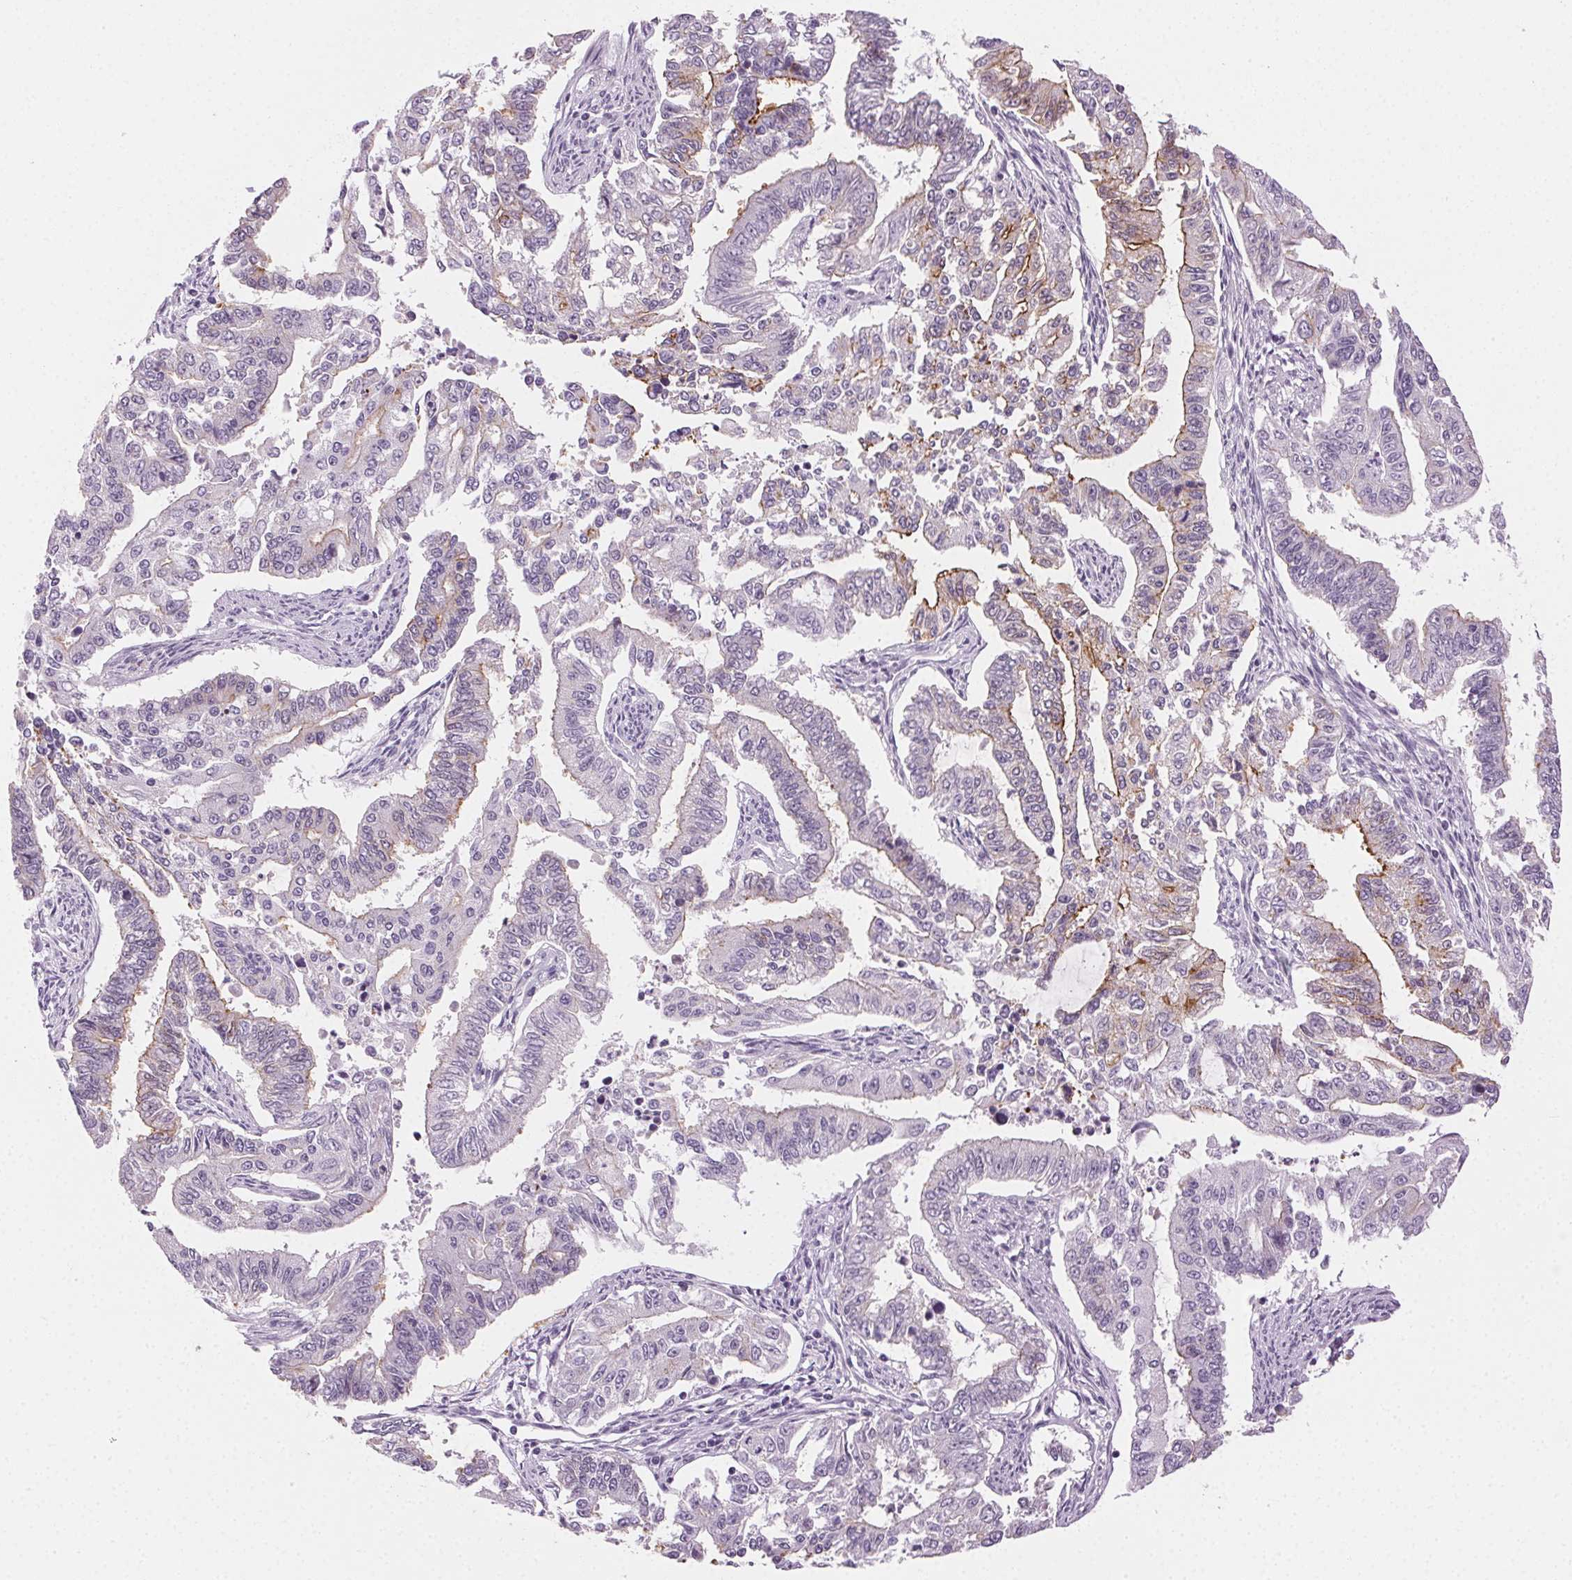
{"staining": {"intensity": "moderate", "quantity": "<25%", "location": "cytoplasmic/membranous"}, "tissue": "endometrial cancer", "cell_type": "Tumor cells", "image_type": "cancer", "snomed": [{"axis": "morphology", "description": "Adenocarcinoma, NOS"}, {"axis": "topography", "description": "Uterus"}], "caption": "IHC image of endometrial adenocarcinoma stained for a protein (brown), which reveals low levels of moderate cytoplasmic/membranous staining in approximately <25% of tumor cells.", "gene": "AIF1L", "patient": {"sex": "female", "age": 59}}